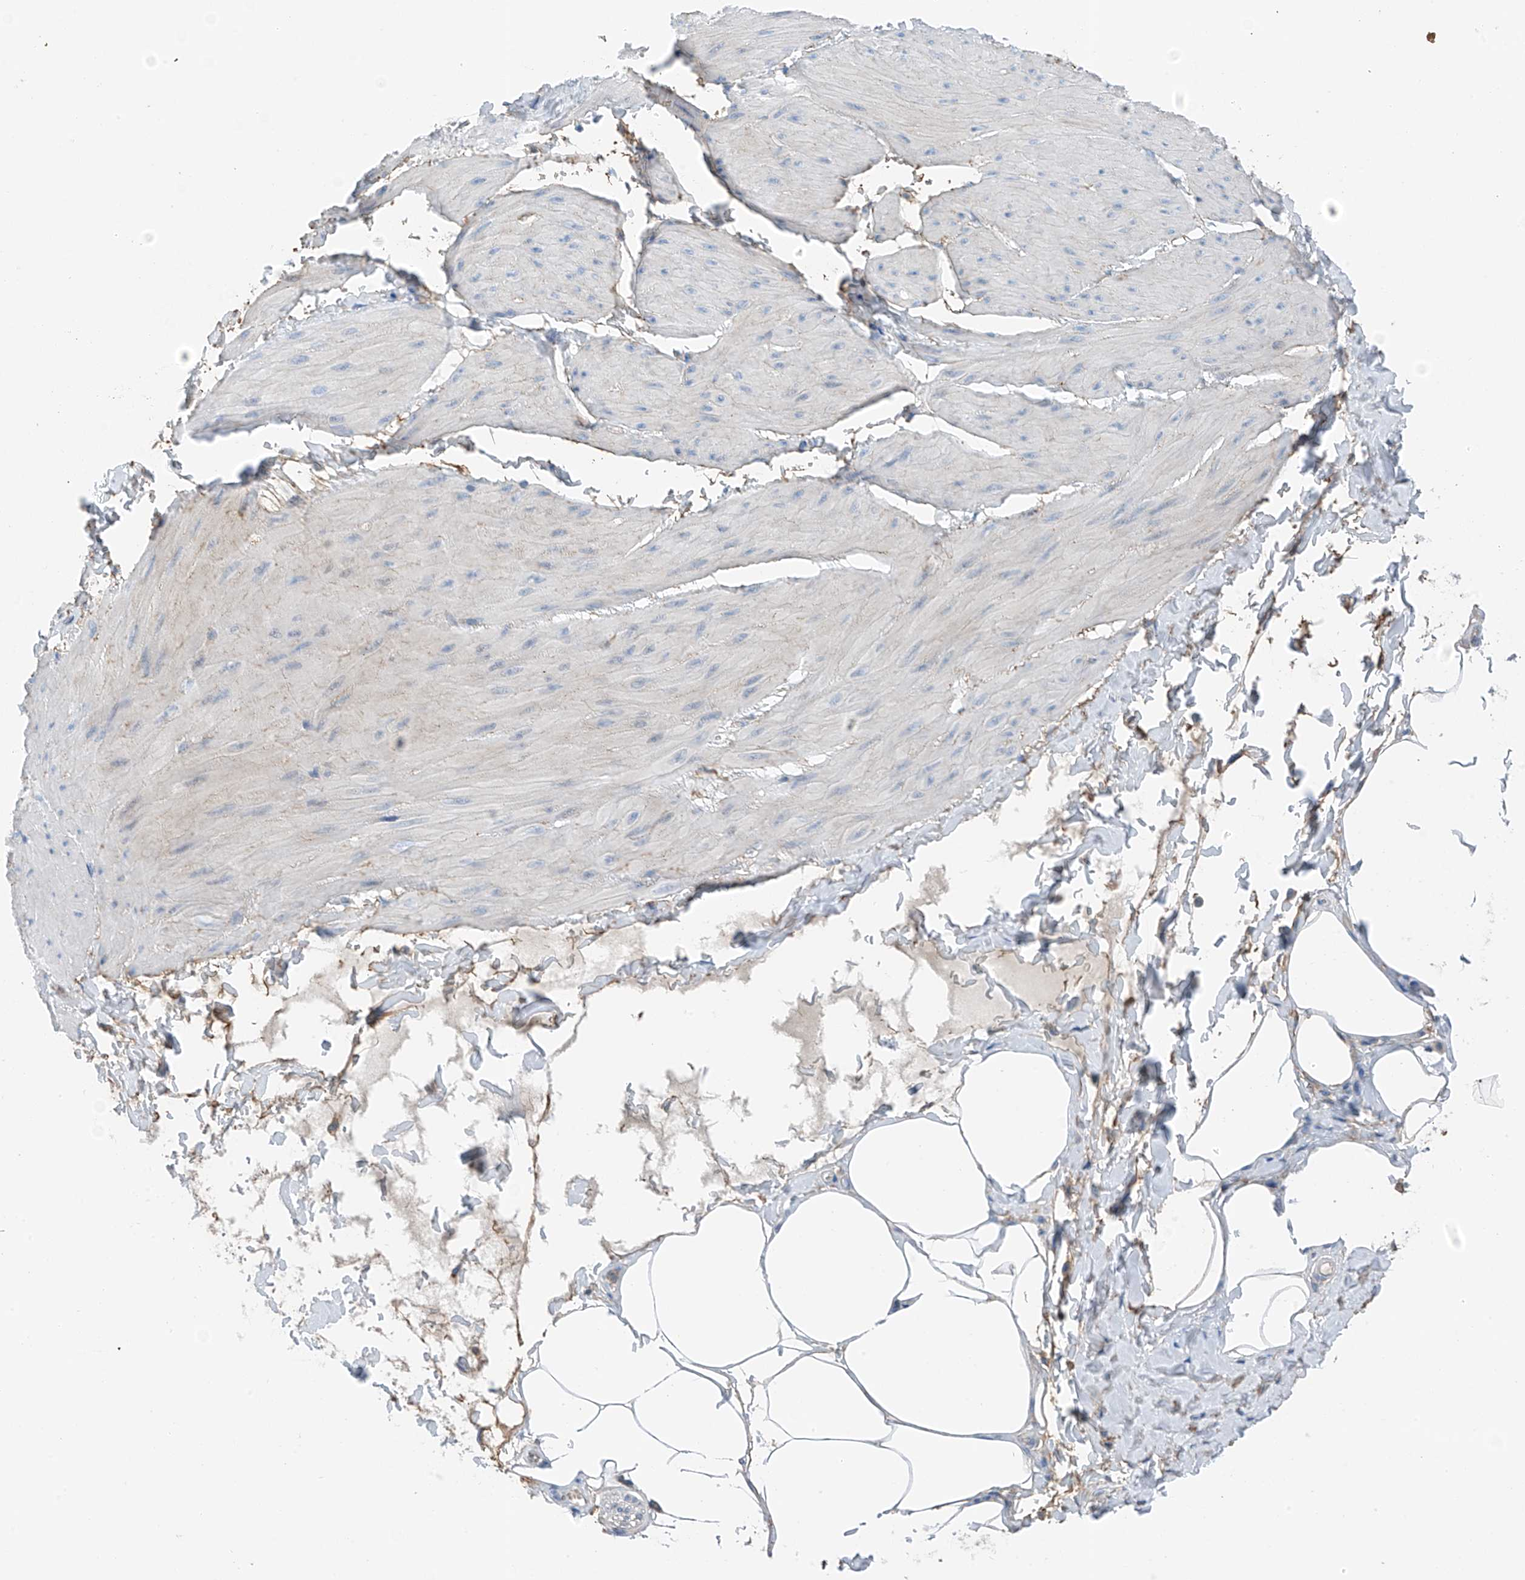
{"staining": {"intensity": "negative", "quantity": "none", "location": "none"}, "tissue": "smooth muscle", "cell_type": "Smooth muscle cells", "image_type": "normal", "snomed": [{"axis": "morphology", "description": "Urothelial carcinoma, High grade"}, {"axis": "topography", "description": "Urinary bladder"}], "caption": "Immunohistochemistry (IHC) of unremarkable smooth muscle demonstrates no expression in smooth muscle cells. The staining is performed using DAB (3,3'-diaminobenzidine) brown chromogen with nuclei counter-stained in using hematoxylin.", "gene": "NALCN", "patient": {"sex": "male", "age": 46}}